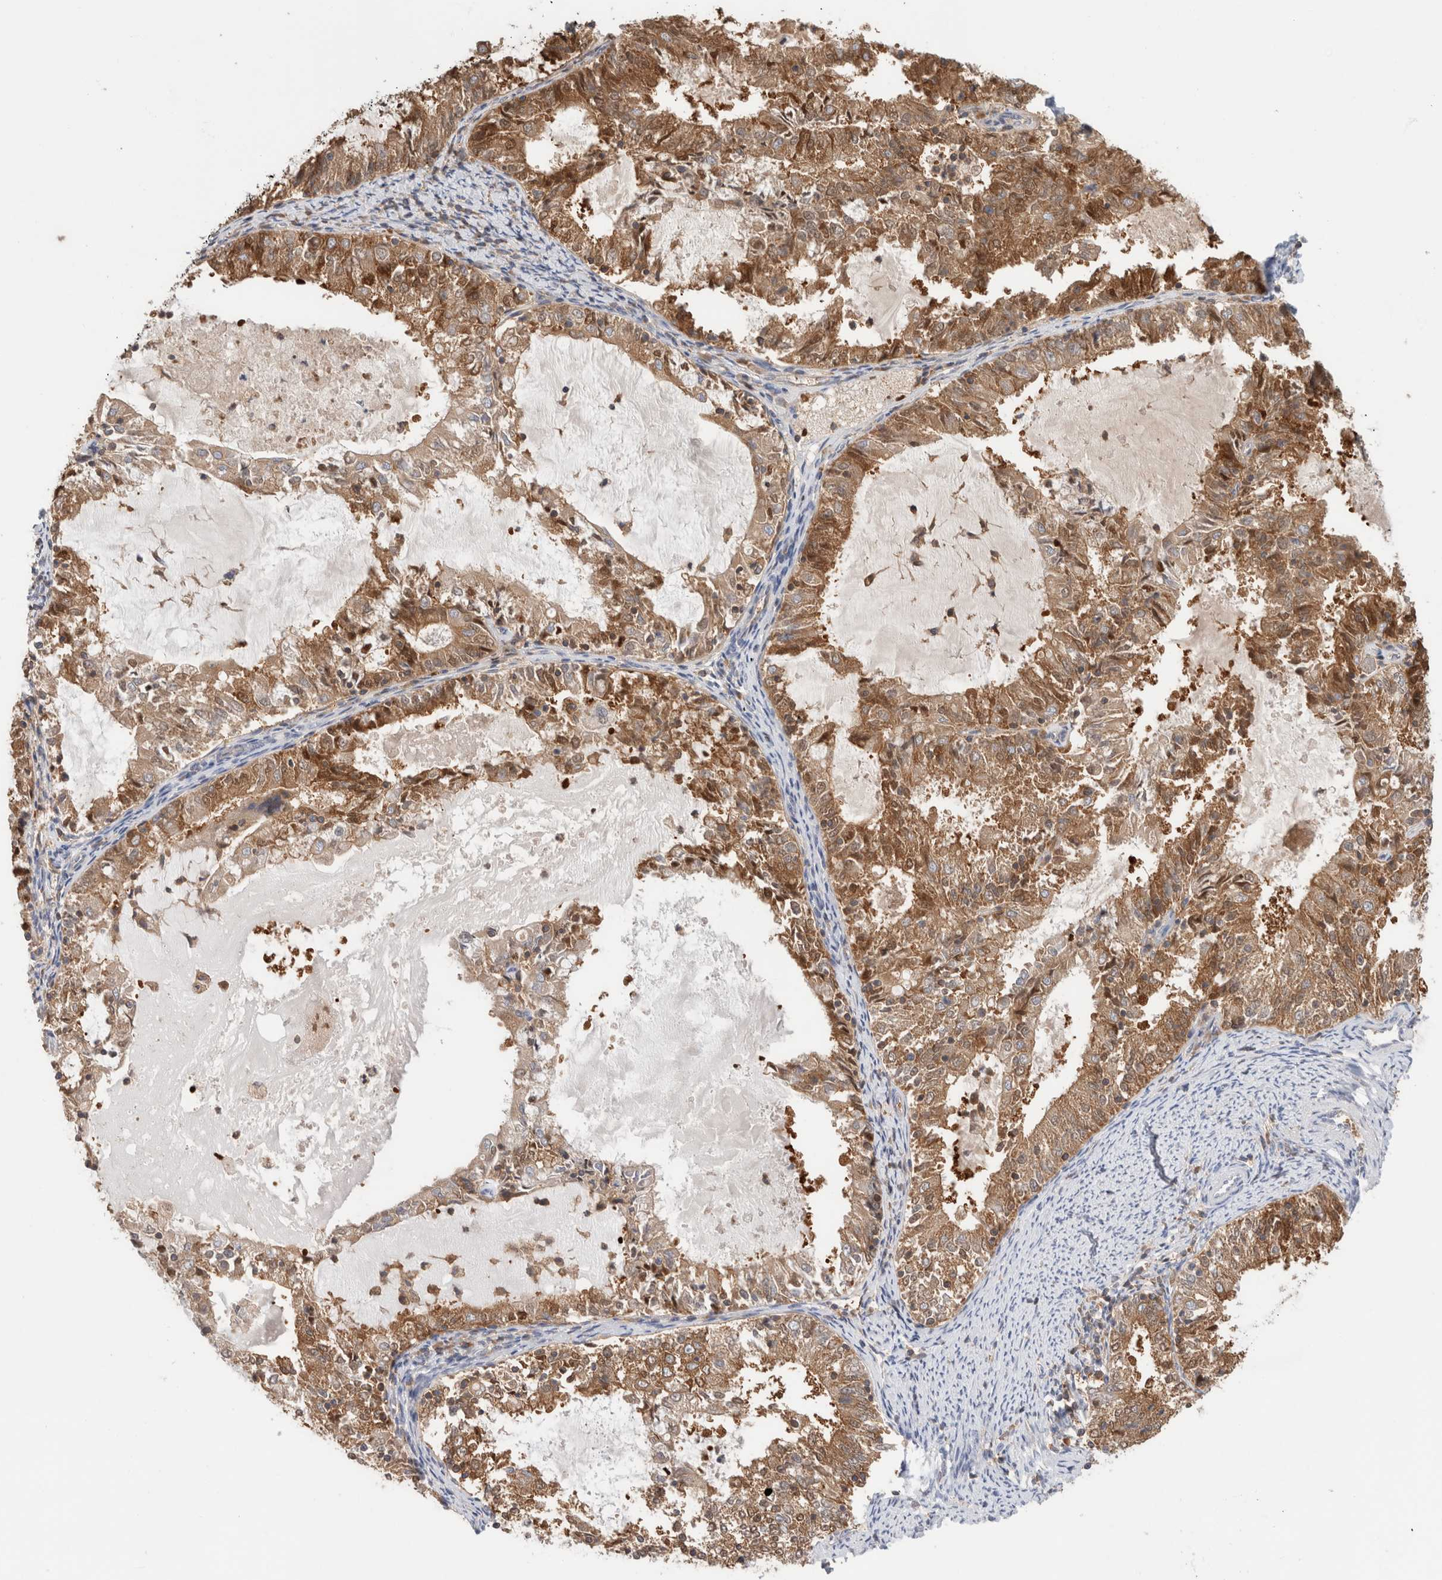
{"staining": {"intensity": "strong", "quantity": "25%-75%", "location": "cytoplasmic/membranous,nuclear"}, "tissue": "endometrial cancer", "cell_type": "Tumor cells", "image_type": "cancer", "snomed": [{"axis": "morphology", "description": "Adenocarcinoma, NOS"}, {"axis": "topography", "description": "Endometrium"}], "caption": "IHC micrograph of neoplastic tissue: human endometrial cancer (adenocarcinoma) stained using IHC demonstrates high levels of strong protein expression localized specifically in the cytoplasmic/membranous and nuclear of tumor cells, appearing as a cytoplasmic/membranous and nuclear brown color.", "gene": "KLHL14", "patient": {"sex": "female", "age": 57}}